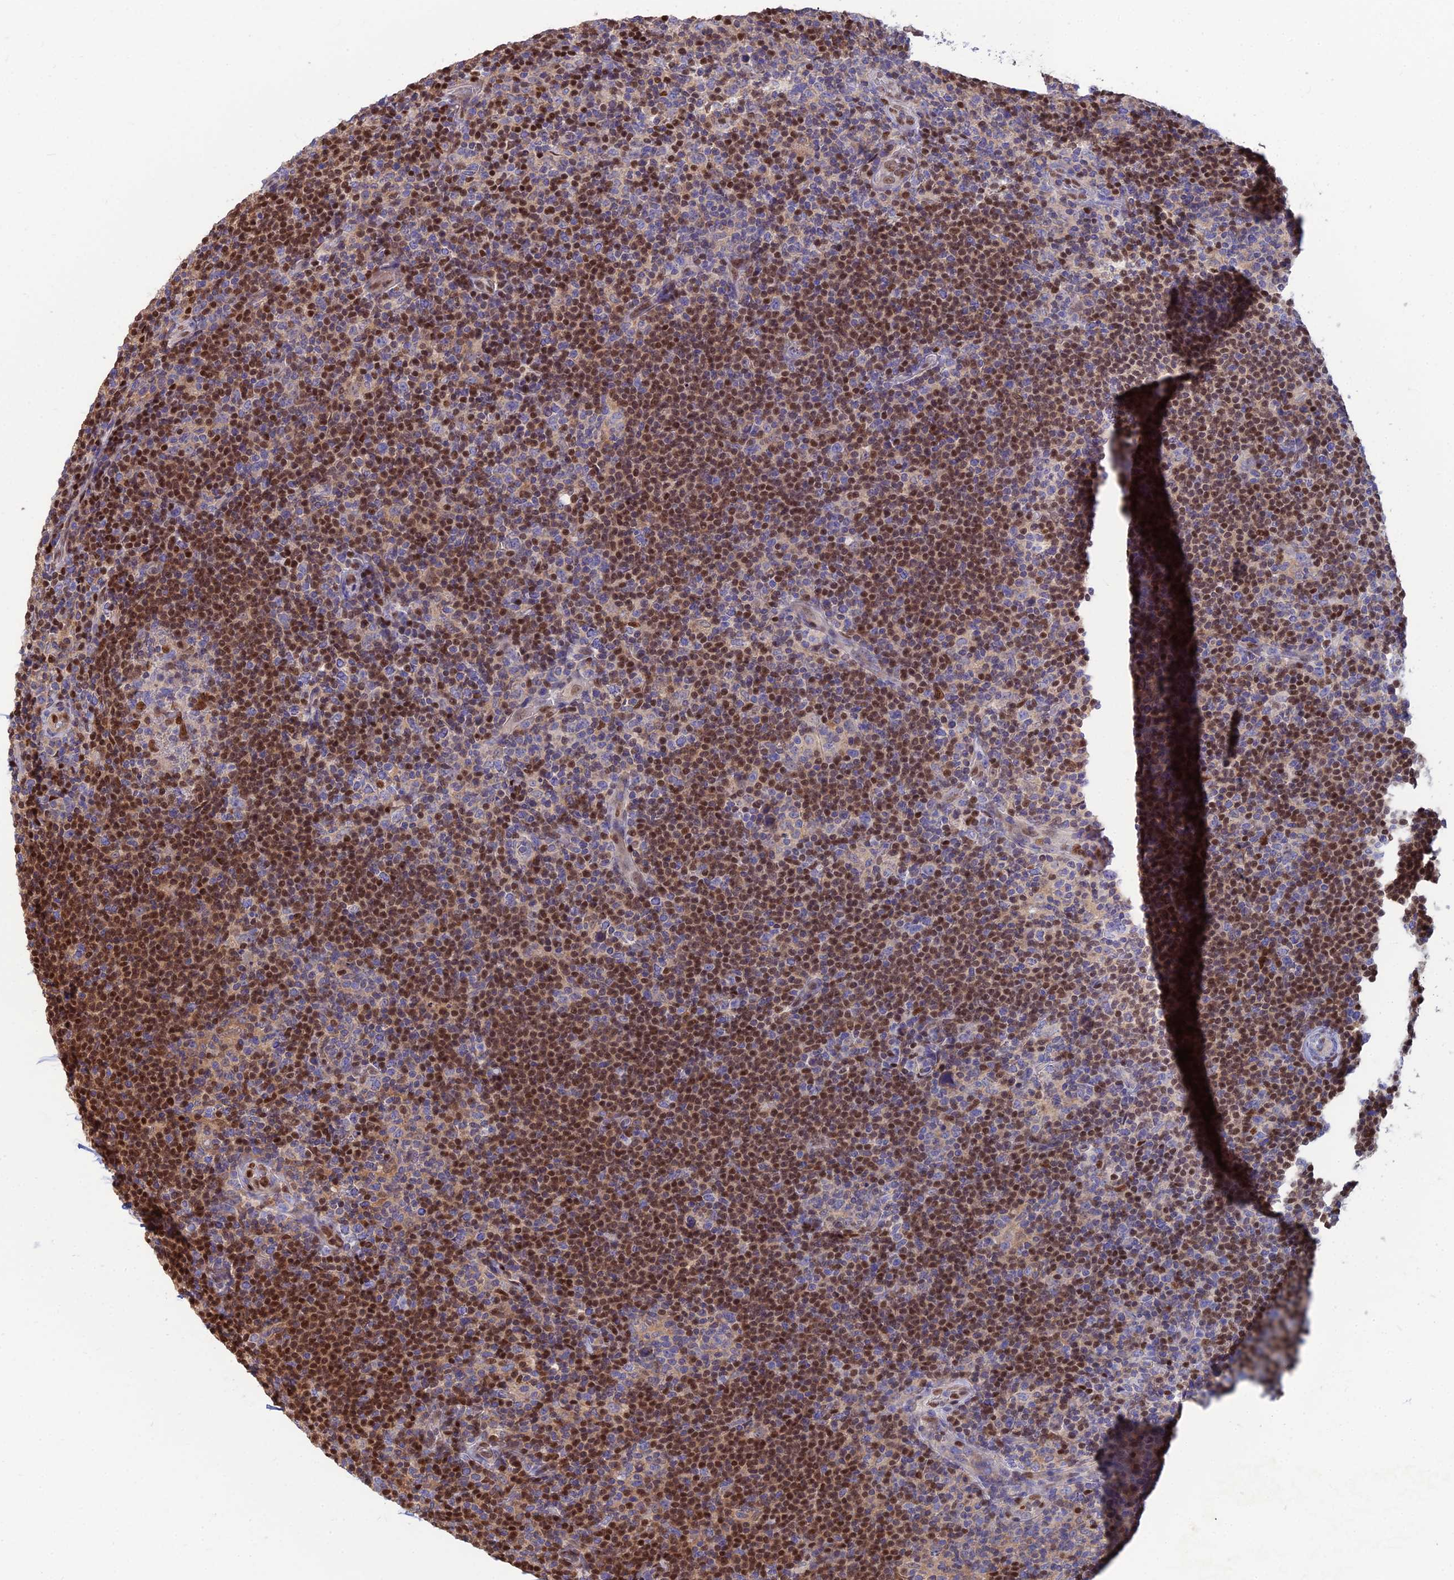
{"staining": {"intensity": "negative", "quantity": "none", "location": "none"}, "tissue": "lymphoma", "cell_type": "Tumor cells", "image_type": "cancer", "snomed": [{"axis": "morphology", "description": "Hodgkin's disease, NOS"}, {"axis": "topography", "description": "Lymph node"}], "caption": "This is a micrograph of IHC staining of Hodgkin's disease, which shows no expression in tumor cells.", "gene": "DNPEP", "patient": {"sex": "female", "age": 57}}